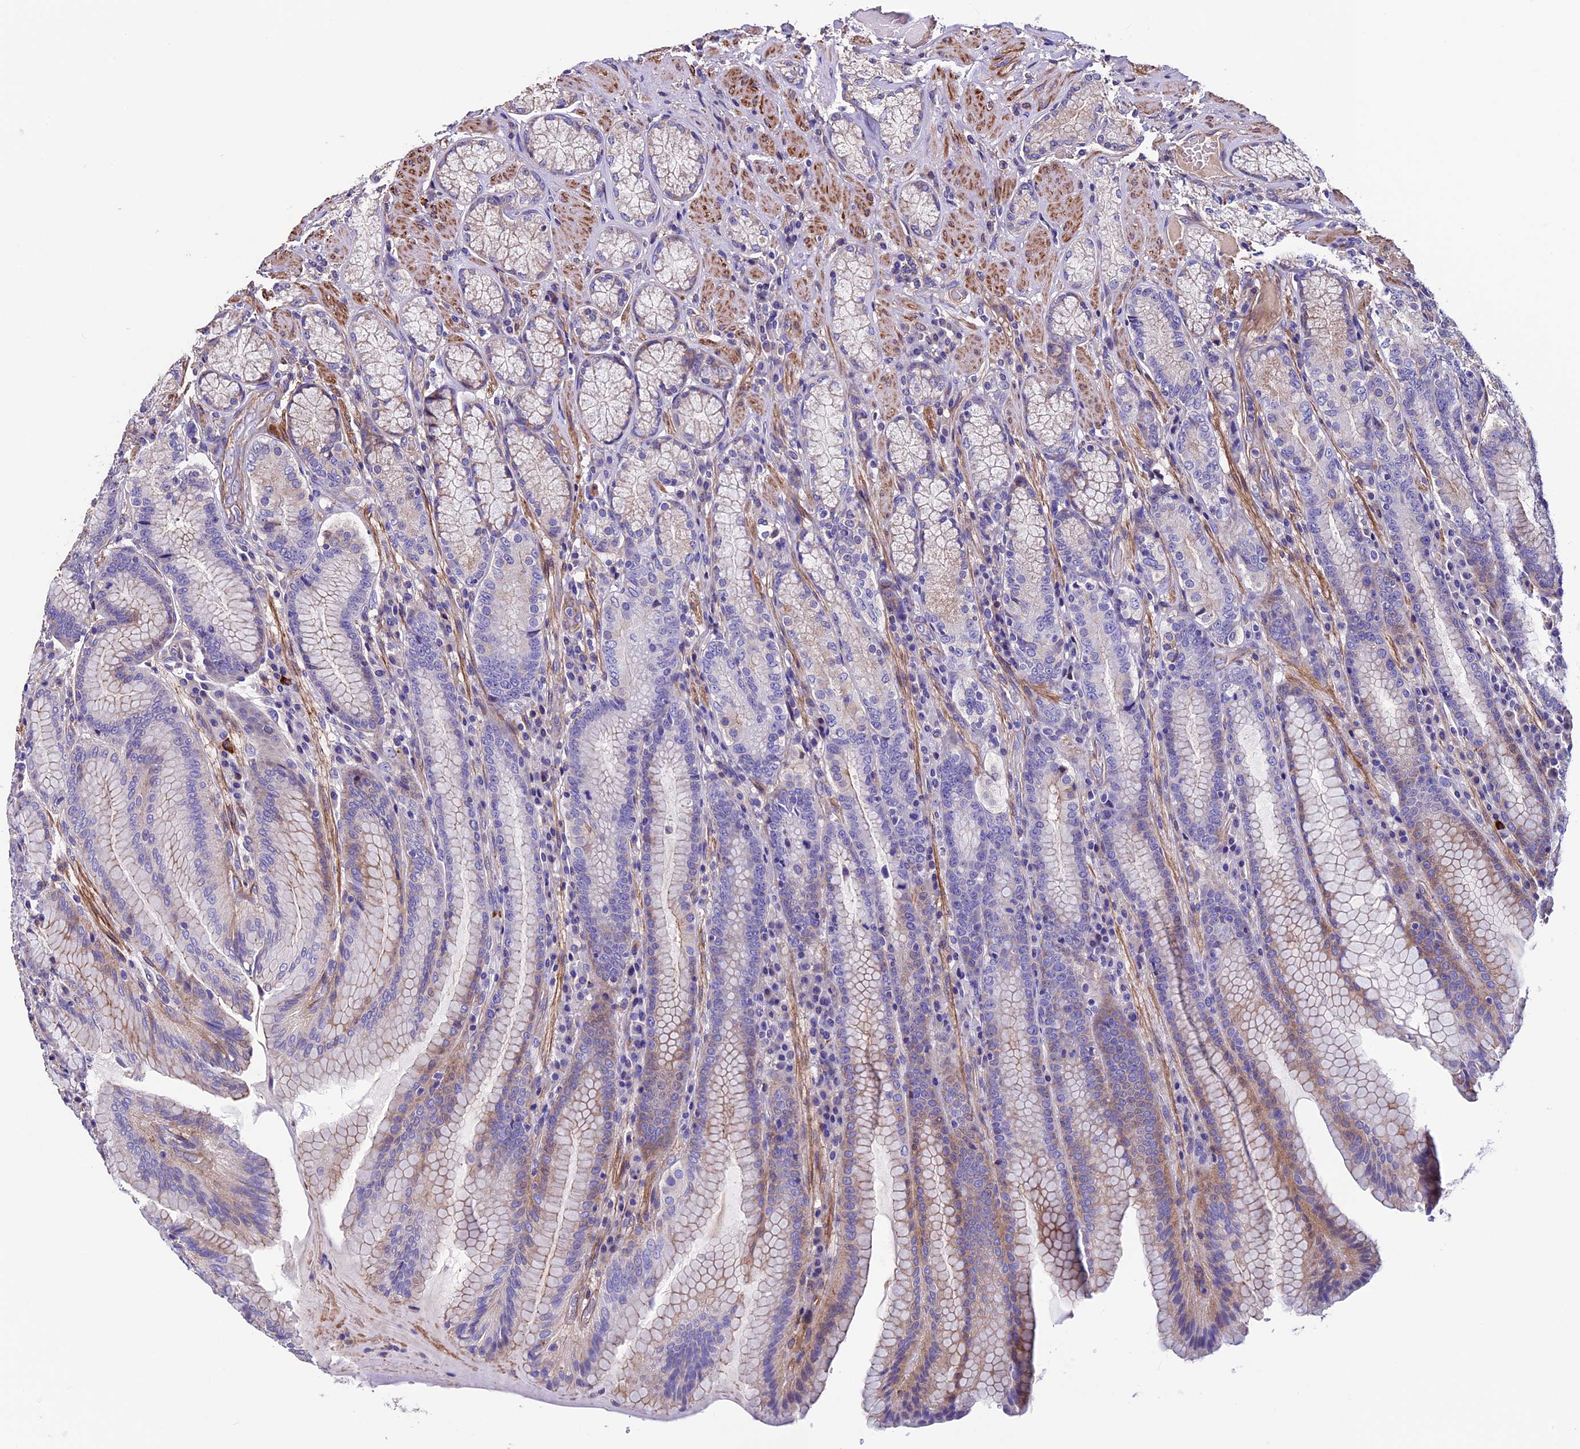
{"staining": {"intensity": "moderate", "quantity": "<25%", "location": "cytoplasmic/membranous"}, "tissue": "stomach", "cell_type": "Glandular cells", "image_type": "normal", "snomed": [{"axis": "morphology", "description": "Normal tissue, NOS"}, {"axis": "topography", "description": "Stomach, upper"}, {"axis": "topography", "description": "Stomach, lower"}], "caption": "This is a photomicrograph of IHC staining of unremarkable stomach, which shows moderate expression in the cytoplasmic/membranous of glandular cells.", "gene": "EVA1B", "patient": {"sex": "female", "age": 76}}